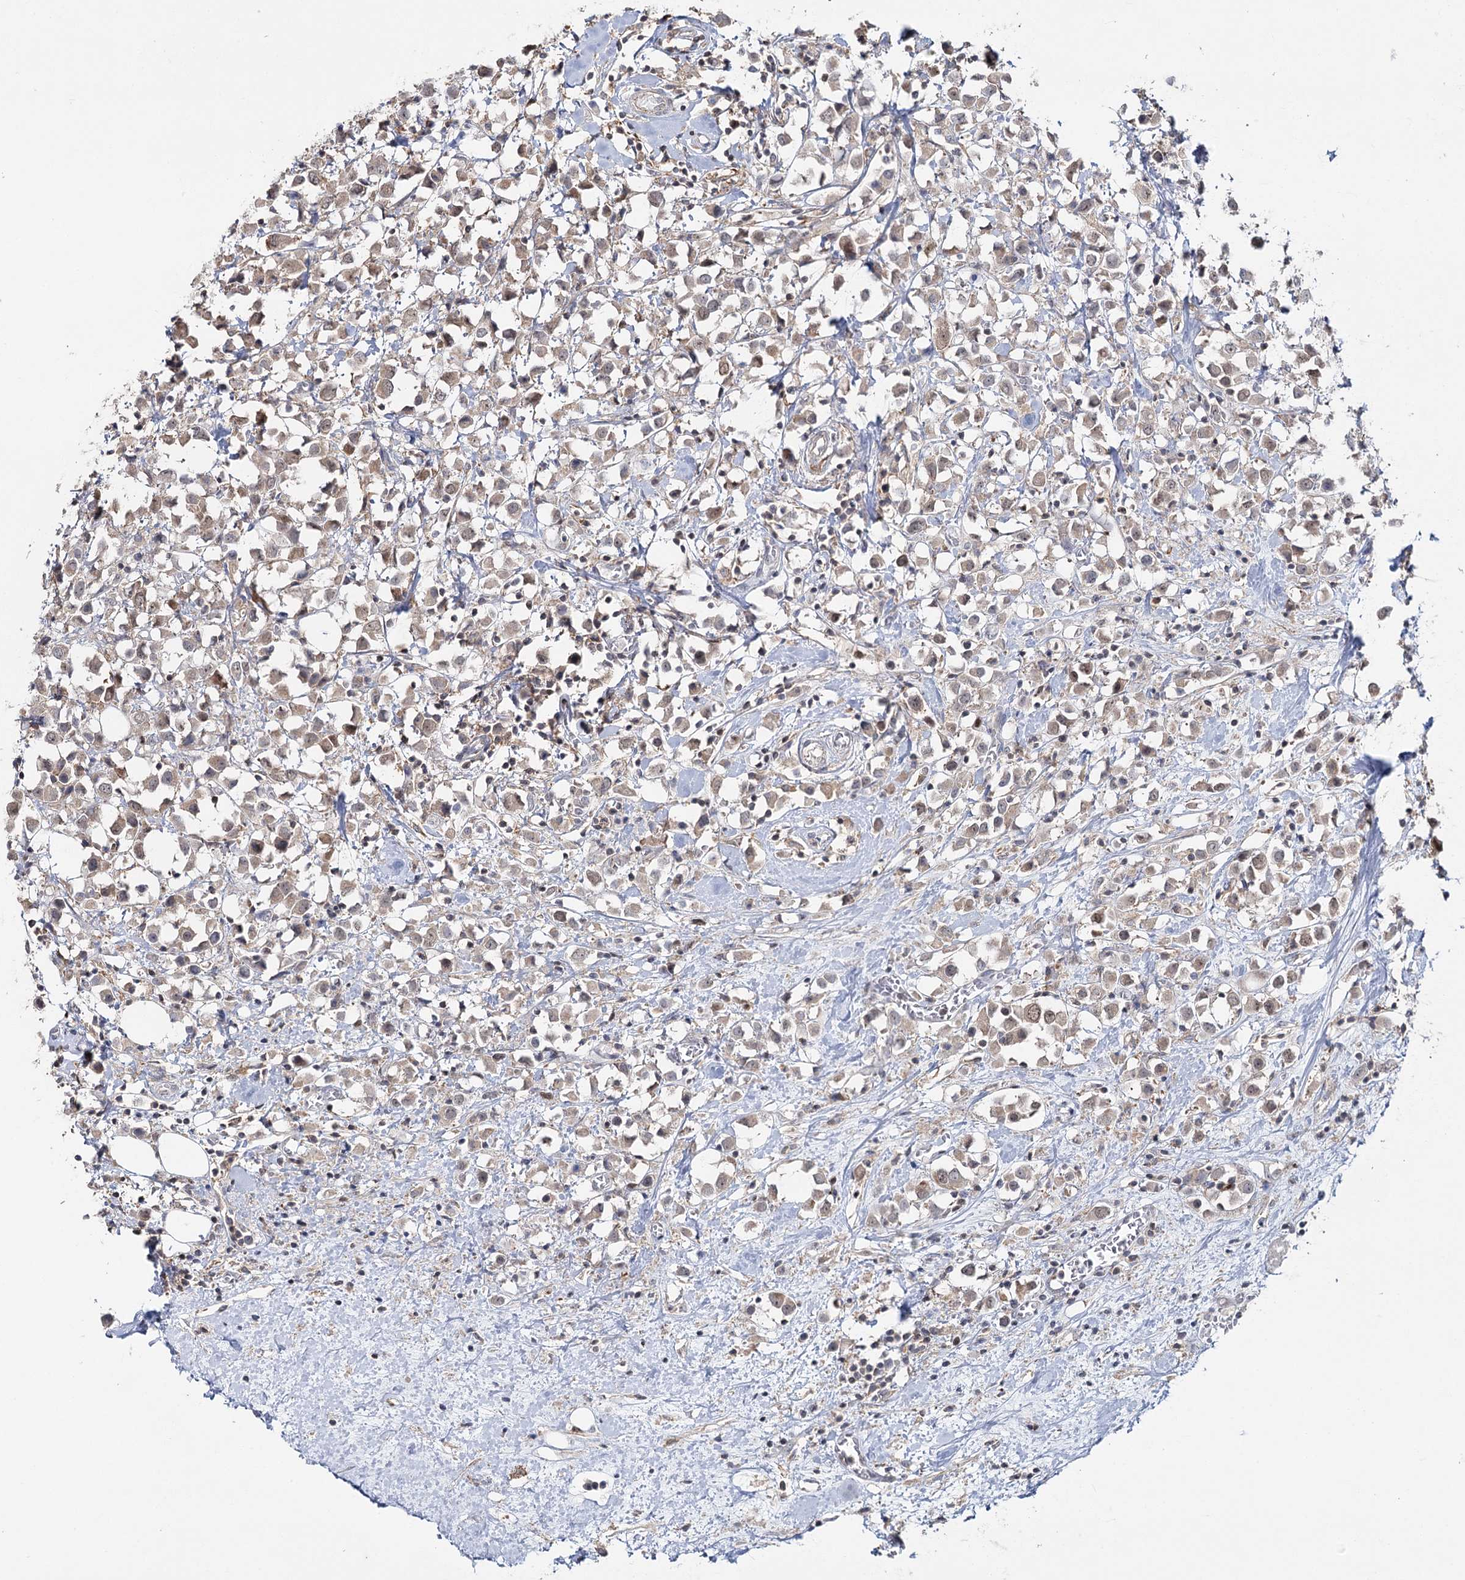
{"staining": {"intensity": "weak", "quantity": ">75%", "location": "nuclear"}, "tissue": "breast cancer", "cell_type": "Tumor cells", "image_type": "cancer", "snomed": [{"axis": "morphology", "description": "Duct carcinoma"}, {"axis": "topography", "description": "Breast"}], "caption": "Human breast intraductal carcinoma stained with a protein marker shows weak staining in tumor cells.", "gene": "ZC3H8", "patient": {"sex": "female", "age": 61}}